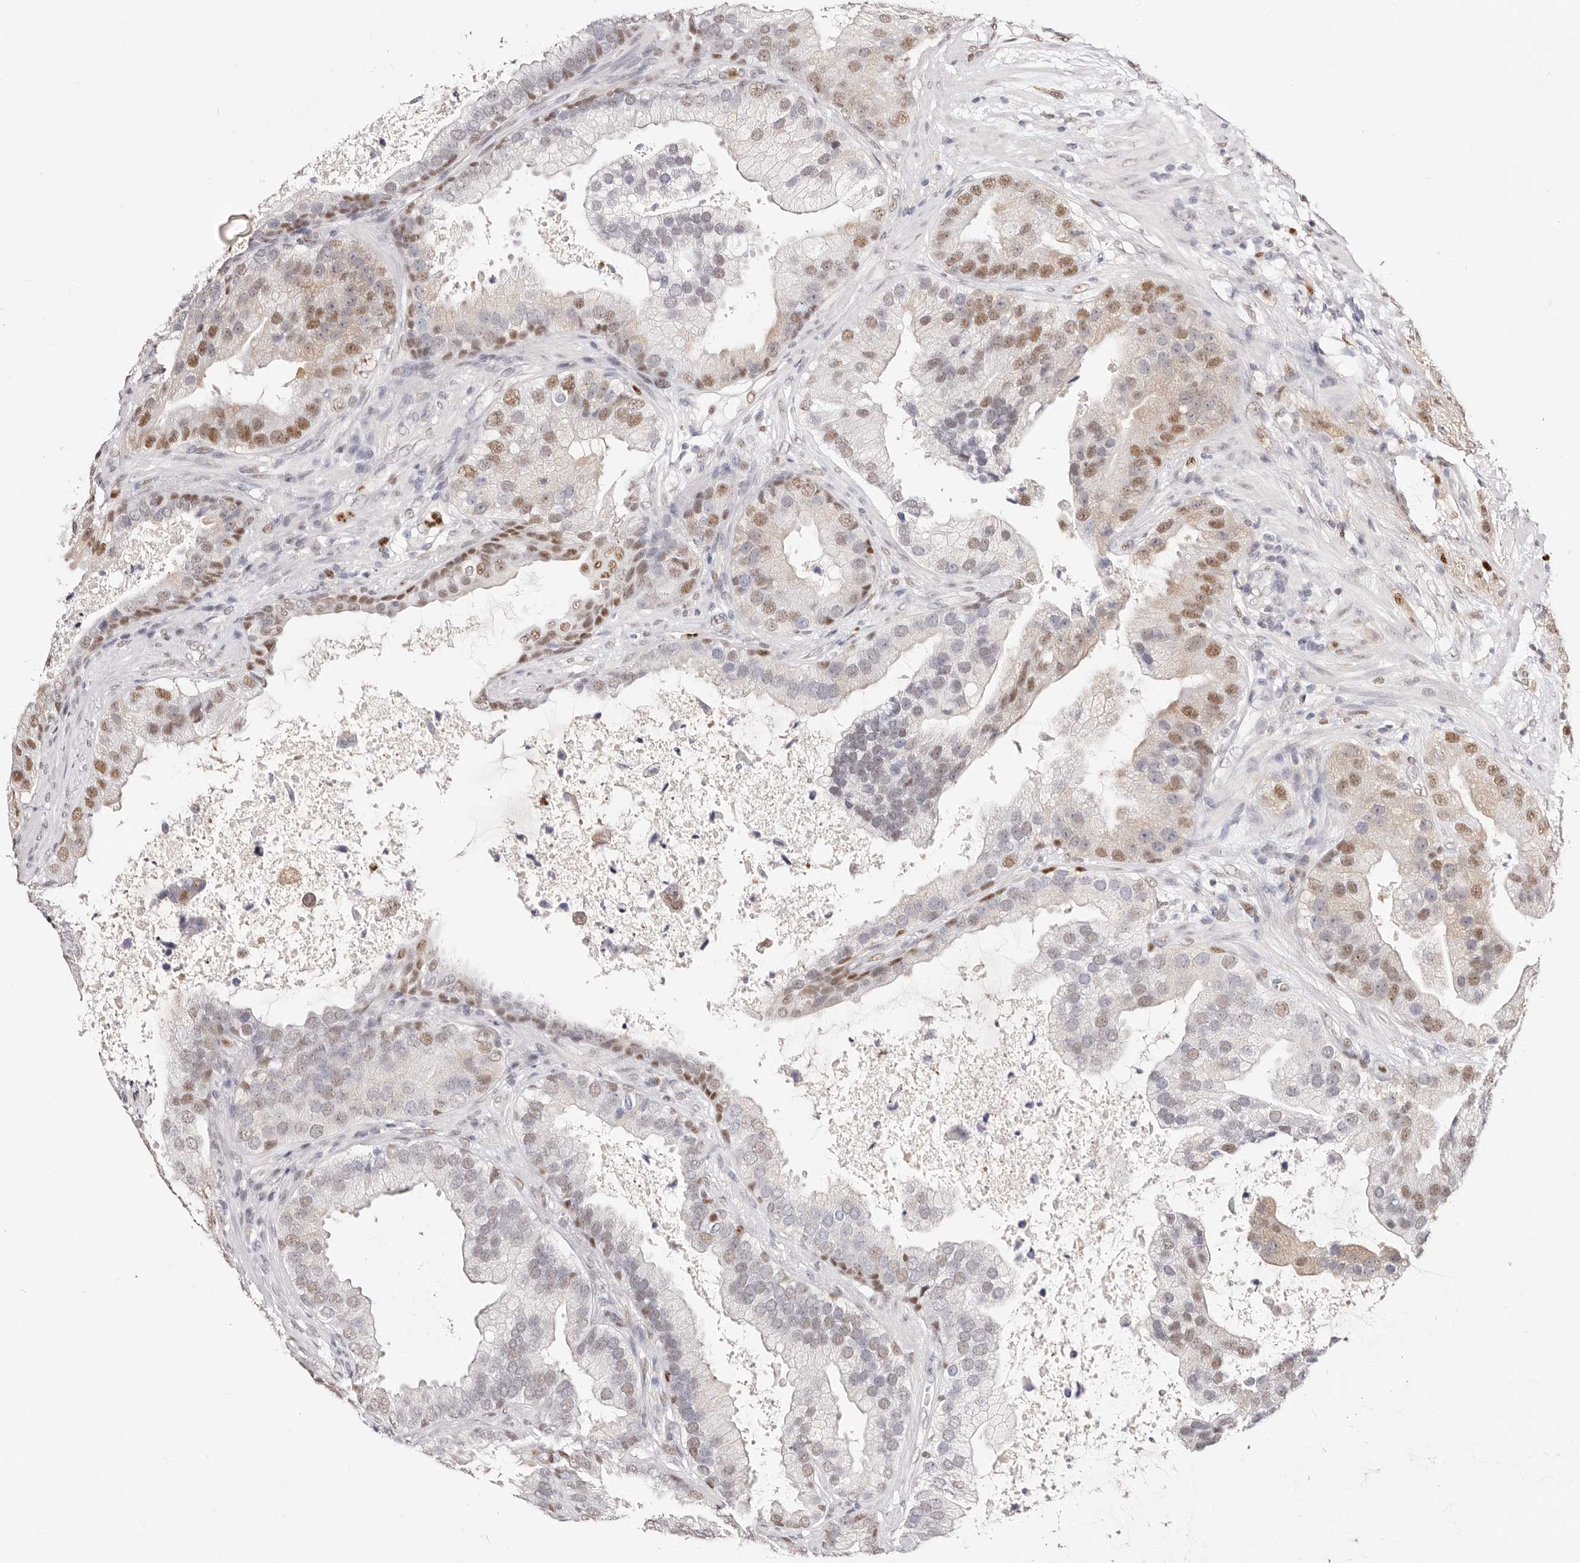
{"staining": {"intensity": "moderate", "quantity": "25%-75%", "location": "nuclear"}, "tissue": "prostate cancer", "cell_type": "Tumor cells", "image_type": "cancer", "snomed": [{"axis": "morphology", "description": "Adenocarcinoma, High grade"}, {"axis": "topography", "description": "Prostate"}], "caption": "Protein expression analysis of human prostate adenocarcinoma (high-grade) reveals moderate nuclear staining in about 25%-75% of tumor cells.", "gene": "TKT", "patient": {"sex": "male", "age": 70}}